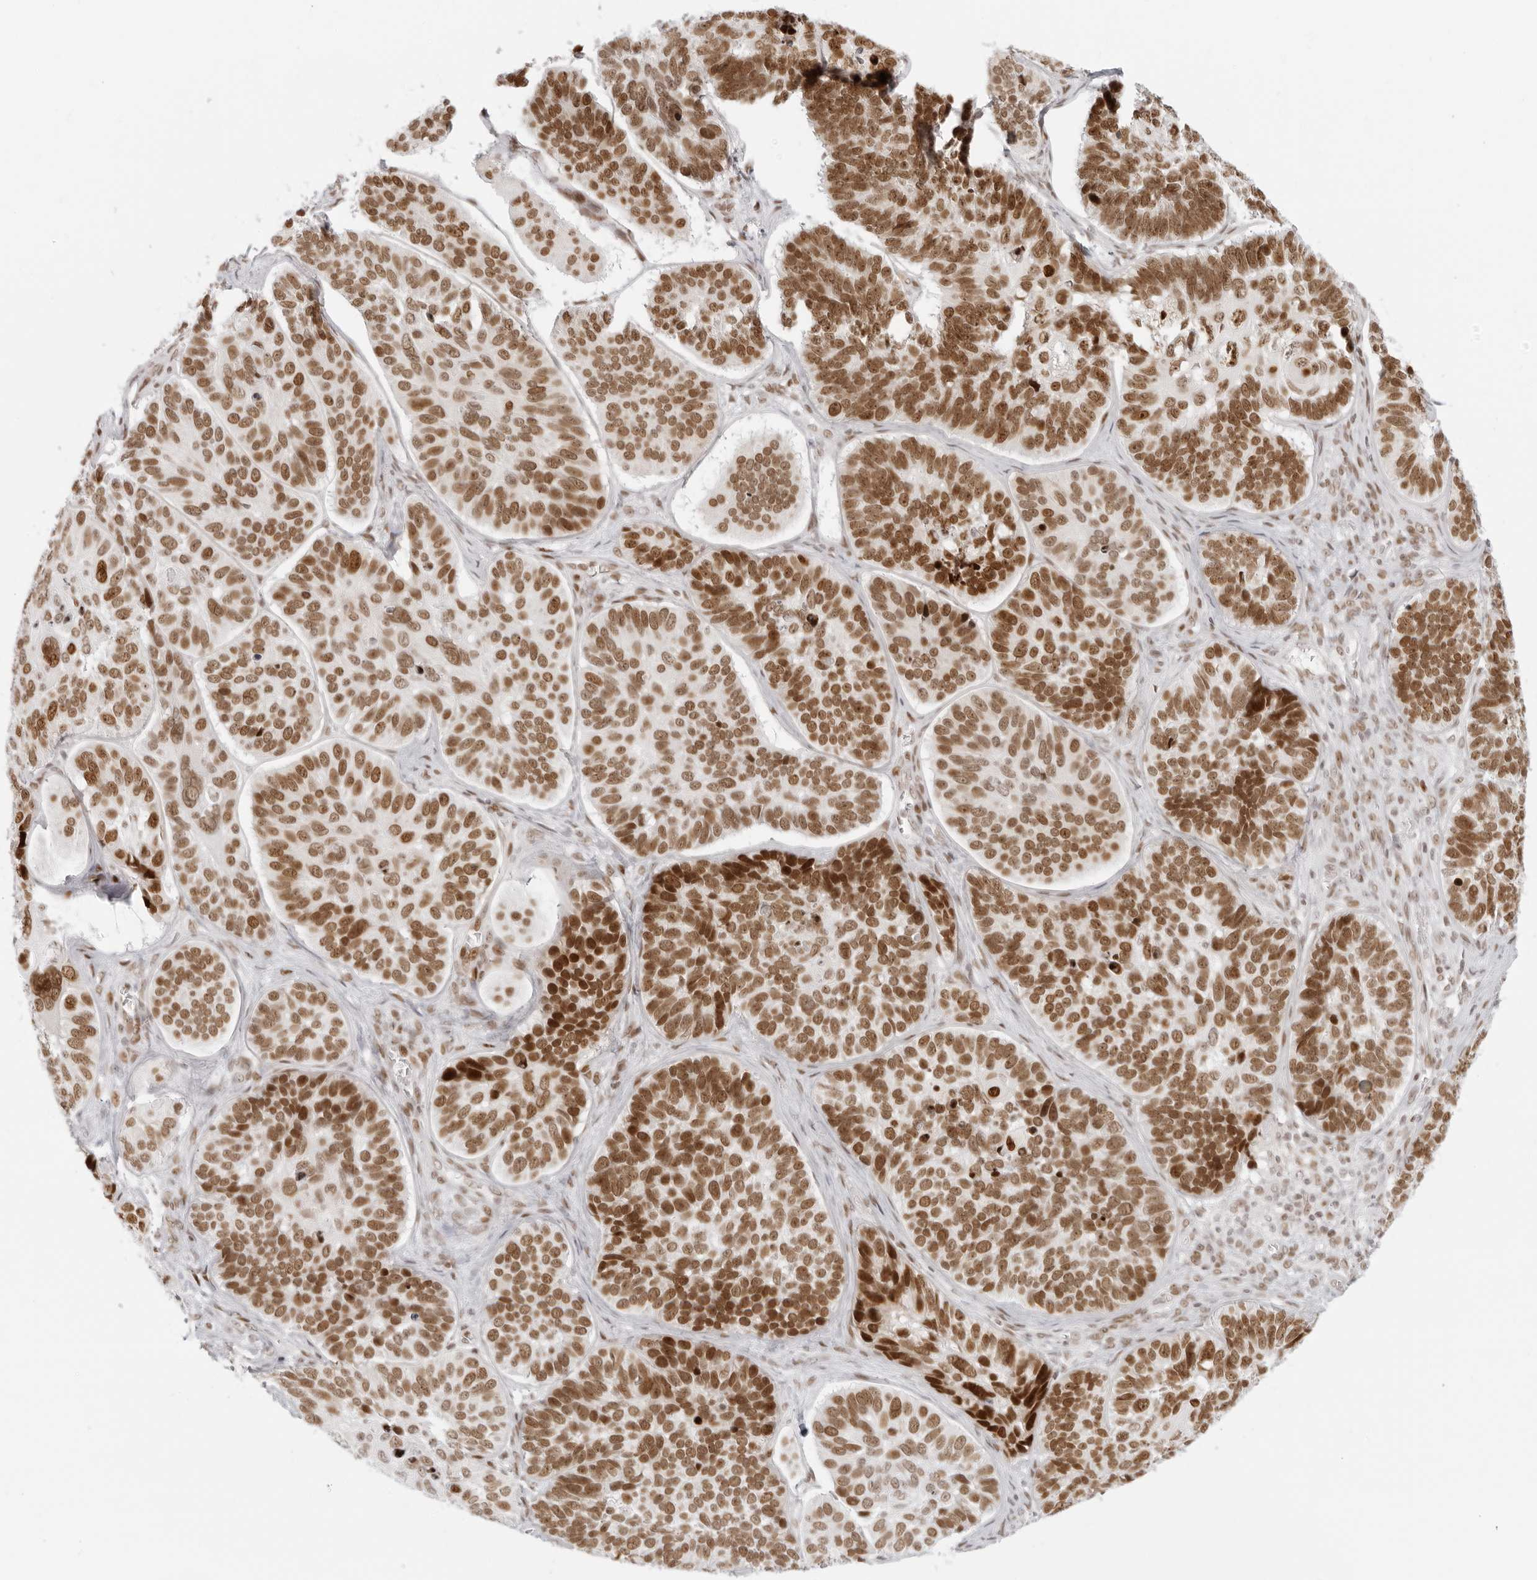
{"staining": {"intensity": "moderate", "quantity": ">75%", "location": "nuclear"}, "tissue": "skin cancer", "cell_type": "Tumor cells", "image_type": "cancer", "snomed": [{"axis": "morphology", "description": "Basal cell carcinoma"}, {"axis": "topography", "description": "Skin"}], "caption": "Immunohistochemistry (IHC) micrograph of neoplastic tissue: skin cancer (basal cell carcinoma) stained using IHC exhibits medium levels of moderate protein expression localized specifically in the nuclear of tumor cells, appearing as a nuclear brown color.", "gene": "RCC1", "patient": {"sex": "male", "age": 62}}